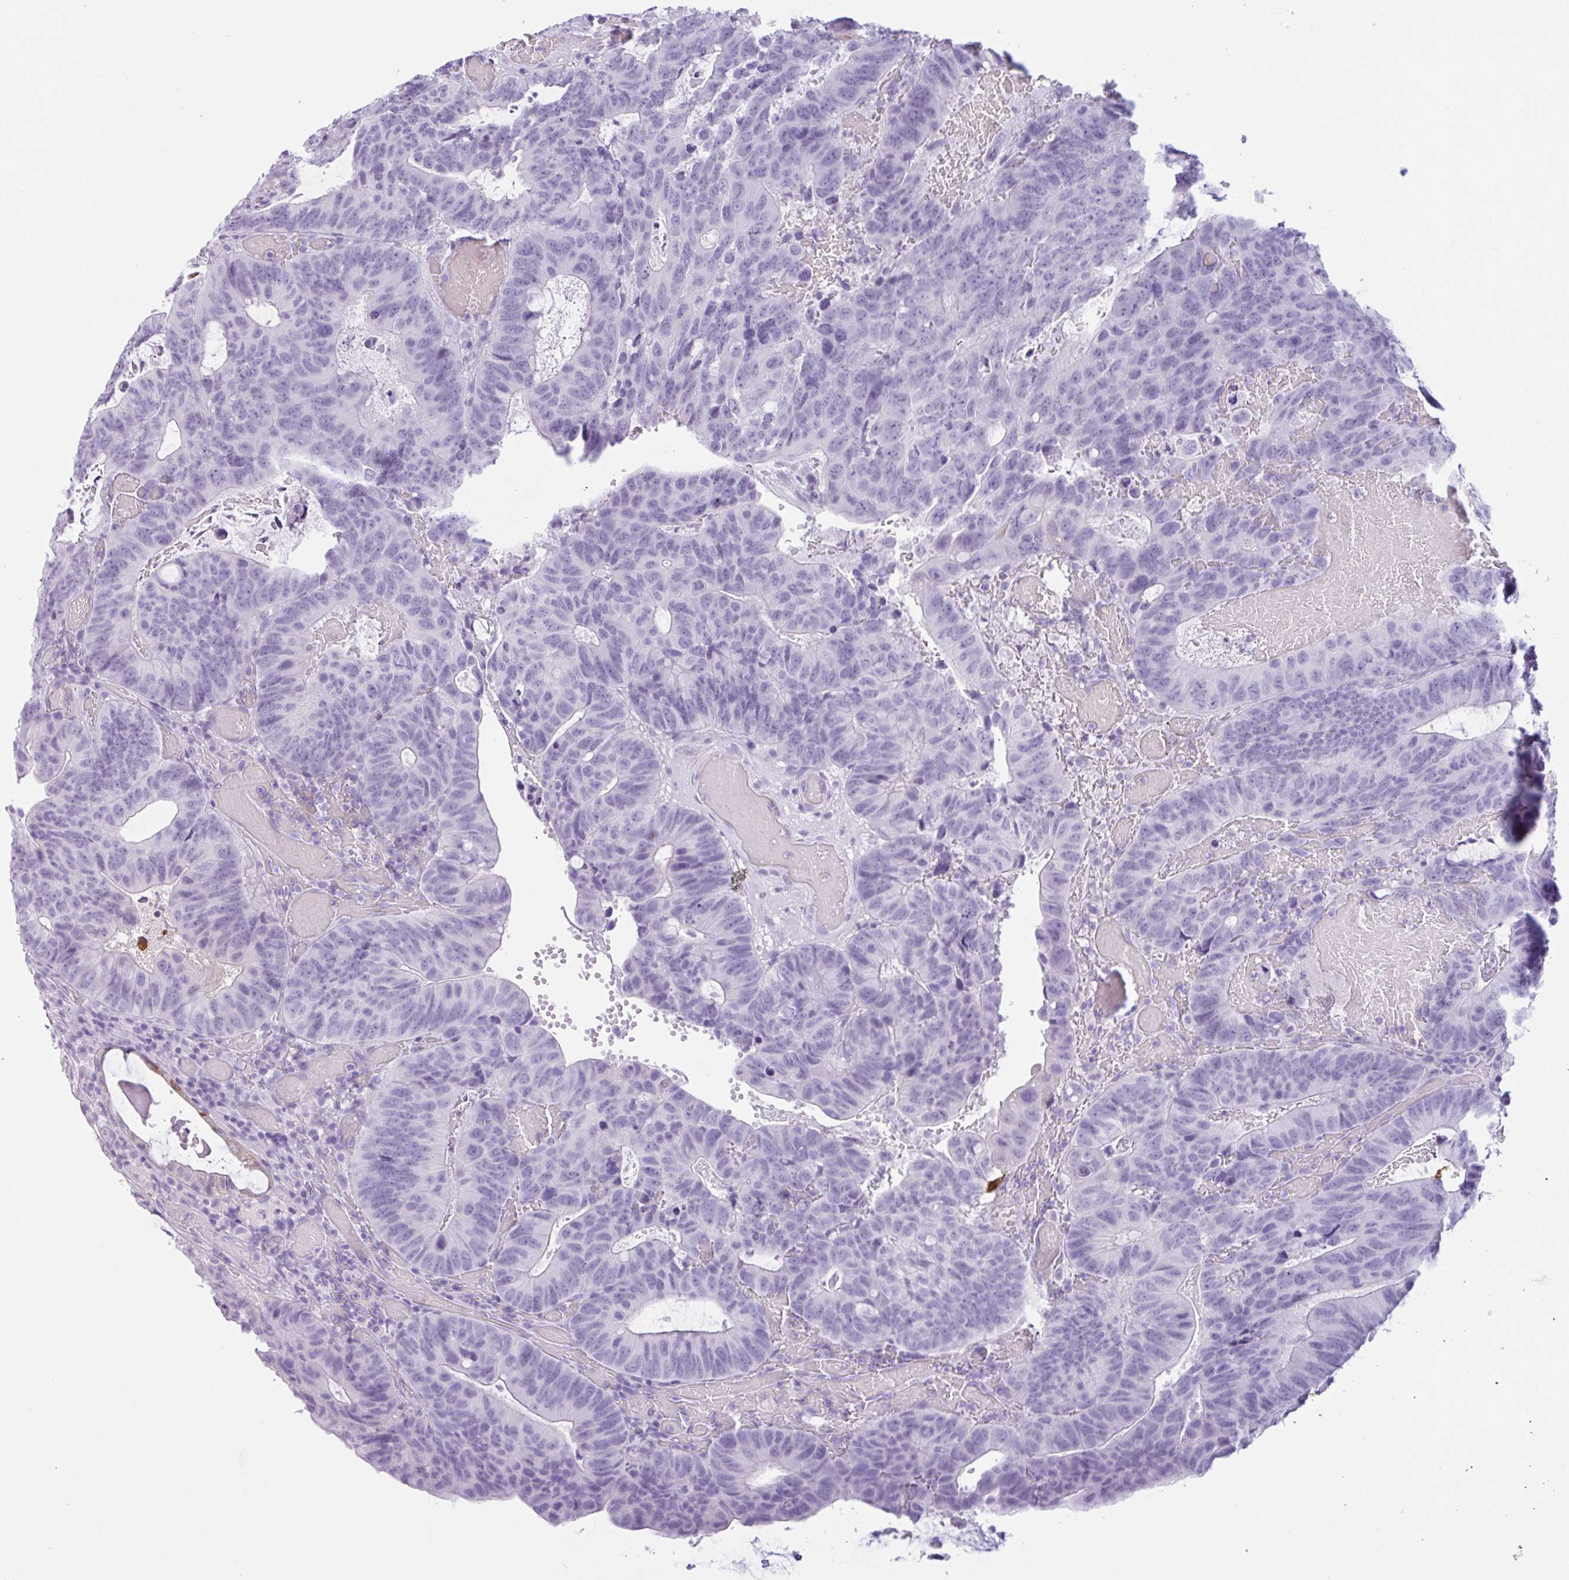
{"staining": {"intensity": "negative", "quantity": "none", "location": "none"}, "tissue": "colorectal cancer", "cell_type": "Tumor cells", "image_type": "cancer", "snomed": [{"axis": "morphology", "description": "Adenocarcinoma, NOS"}, {"axis": "topography", "description": "Colon"}], "caption": "Photomicrograph shows no significant protein expression in tumor cells of adenocarcinoma (colorectal).", "gene": "CTSE", "patient": {"sex": "male", "age": 87}}